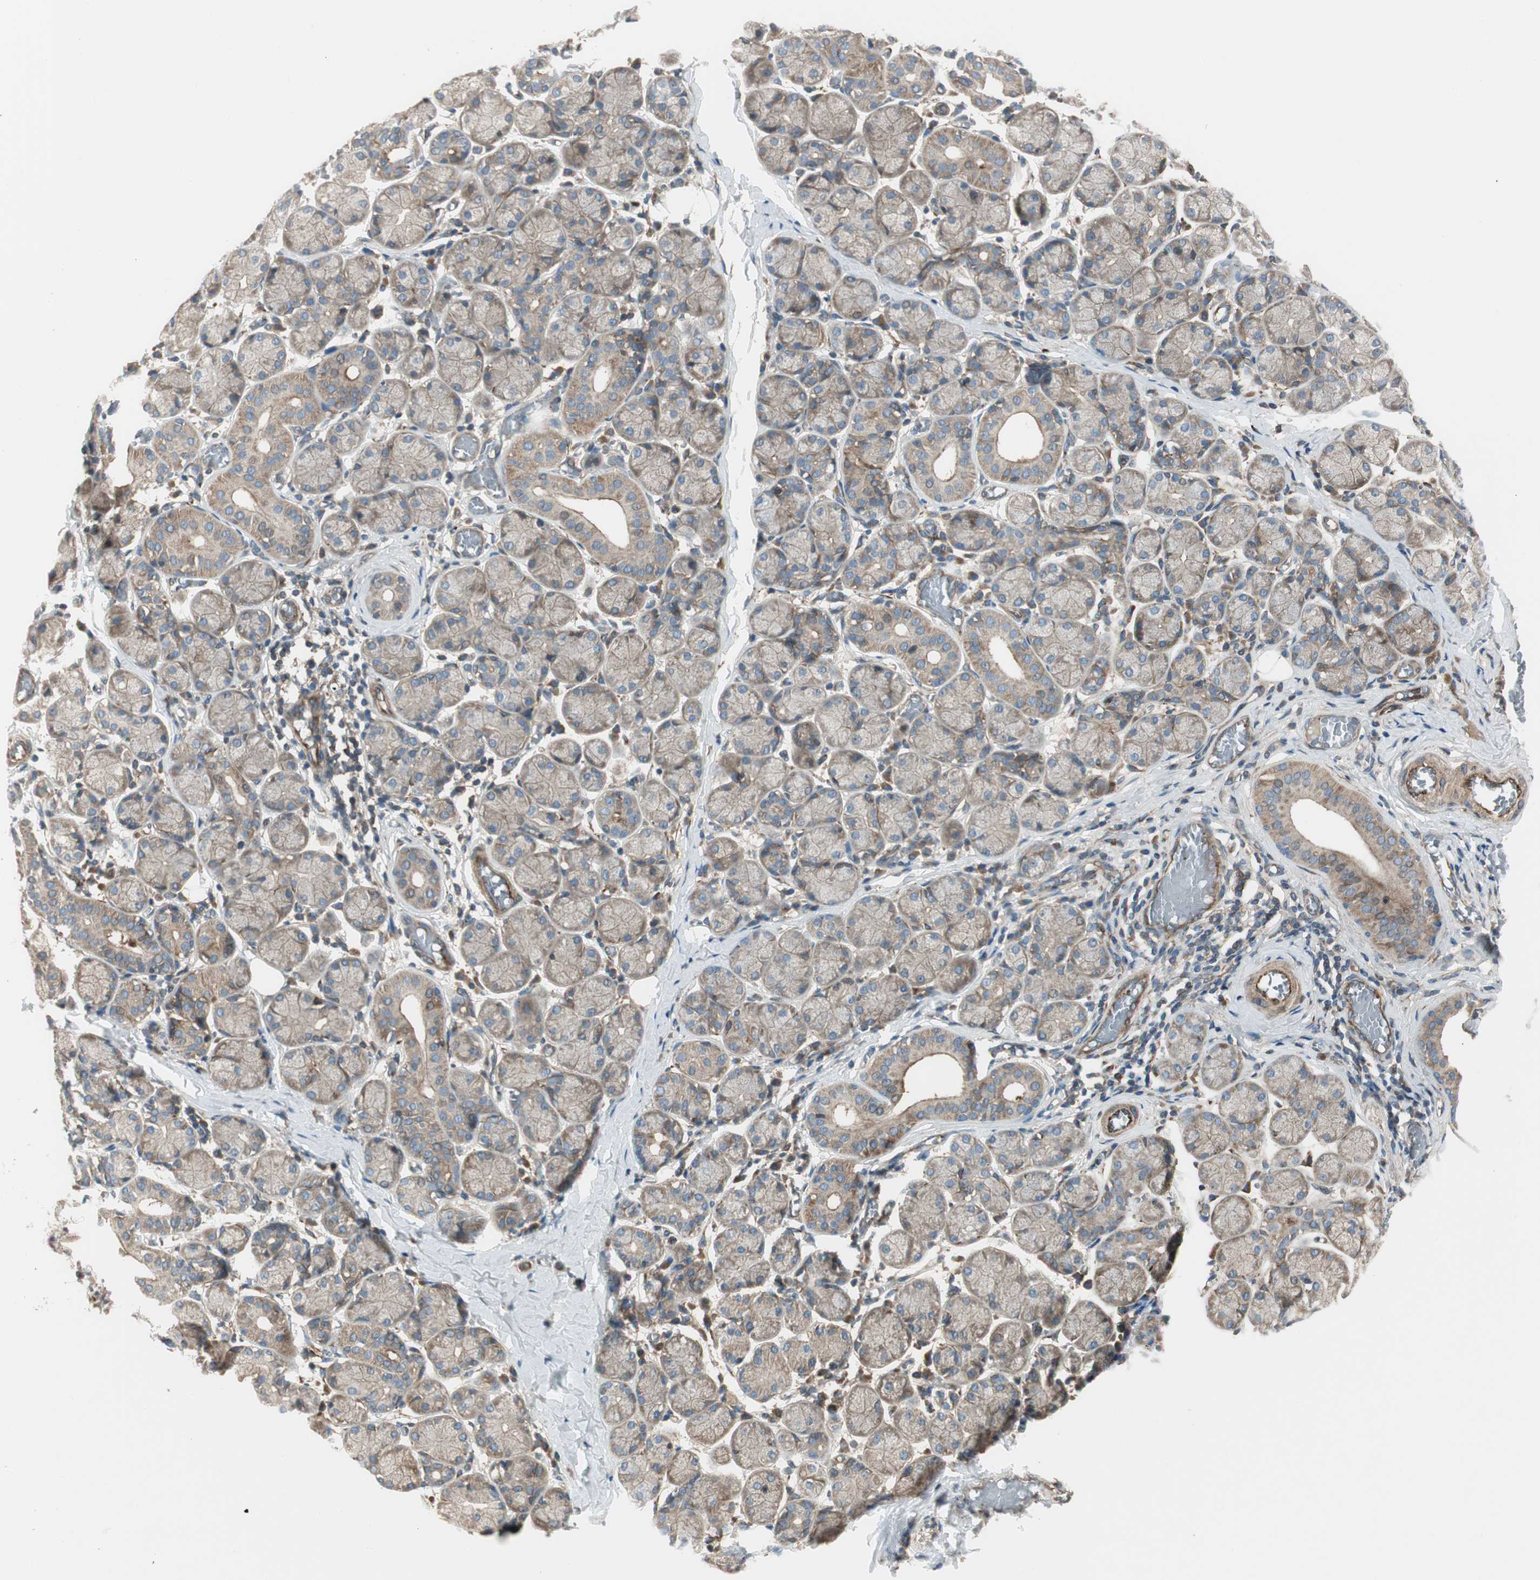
{"staining": {"intensity": "weak", "quantity": "25%-75%", "location": "cytoplasmic/membranous"}, "tissue": "salivary gland", "cell_type": "Glandular cells", "image_type": "normal", "snomed": [{"axis": "morphology", "description": "Normal tissue, NOS"}, {"axis": "topography", "description": "Salivary gland"}], "caption": "DAB (3,3'-diaminobenzidine) immunohistochemical staining of unremarkable human salivary gland exhibits weak cytoplasmic/membranous protein expression in about 25%-75% of glandular cells.", "gene": "PRKG1", "patient": {"sex": "female", "age": 24}}